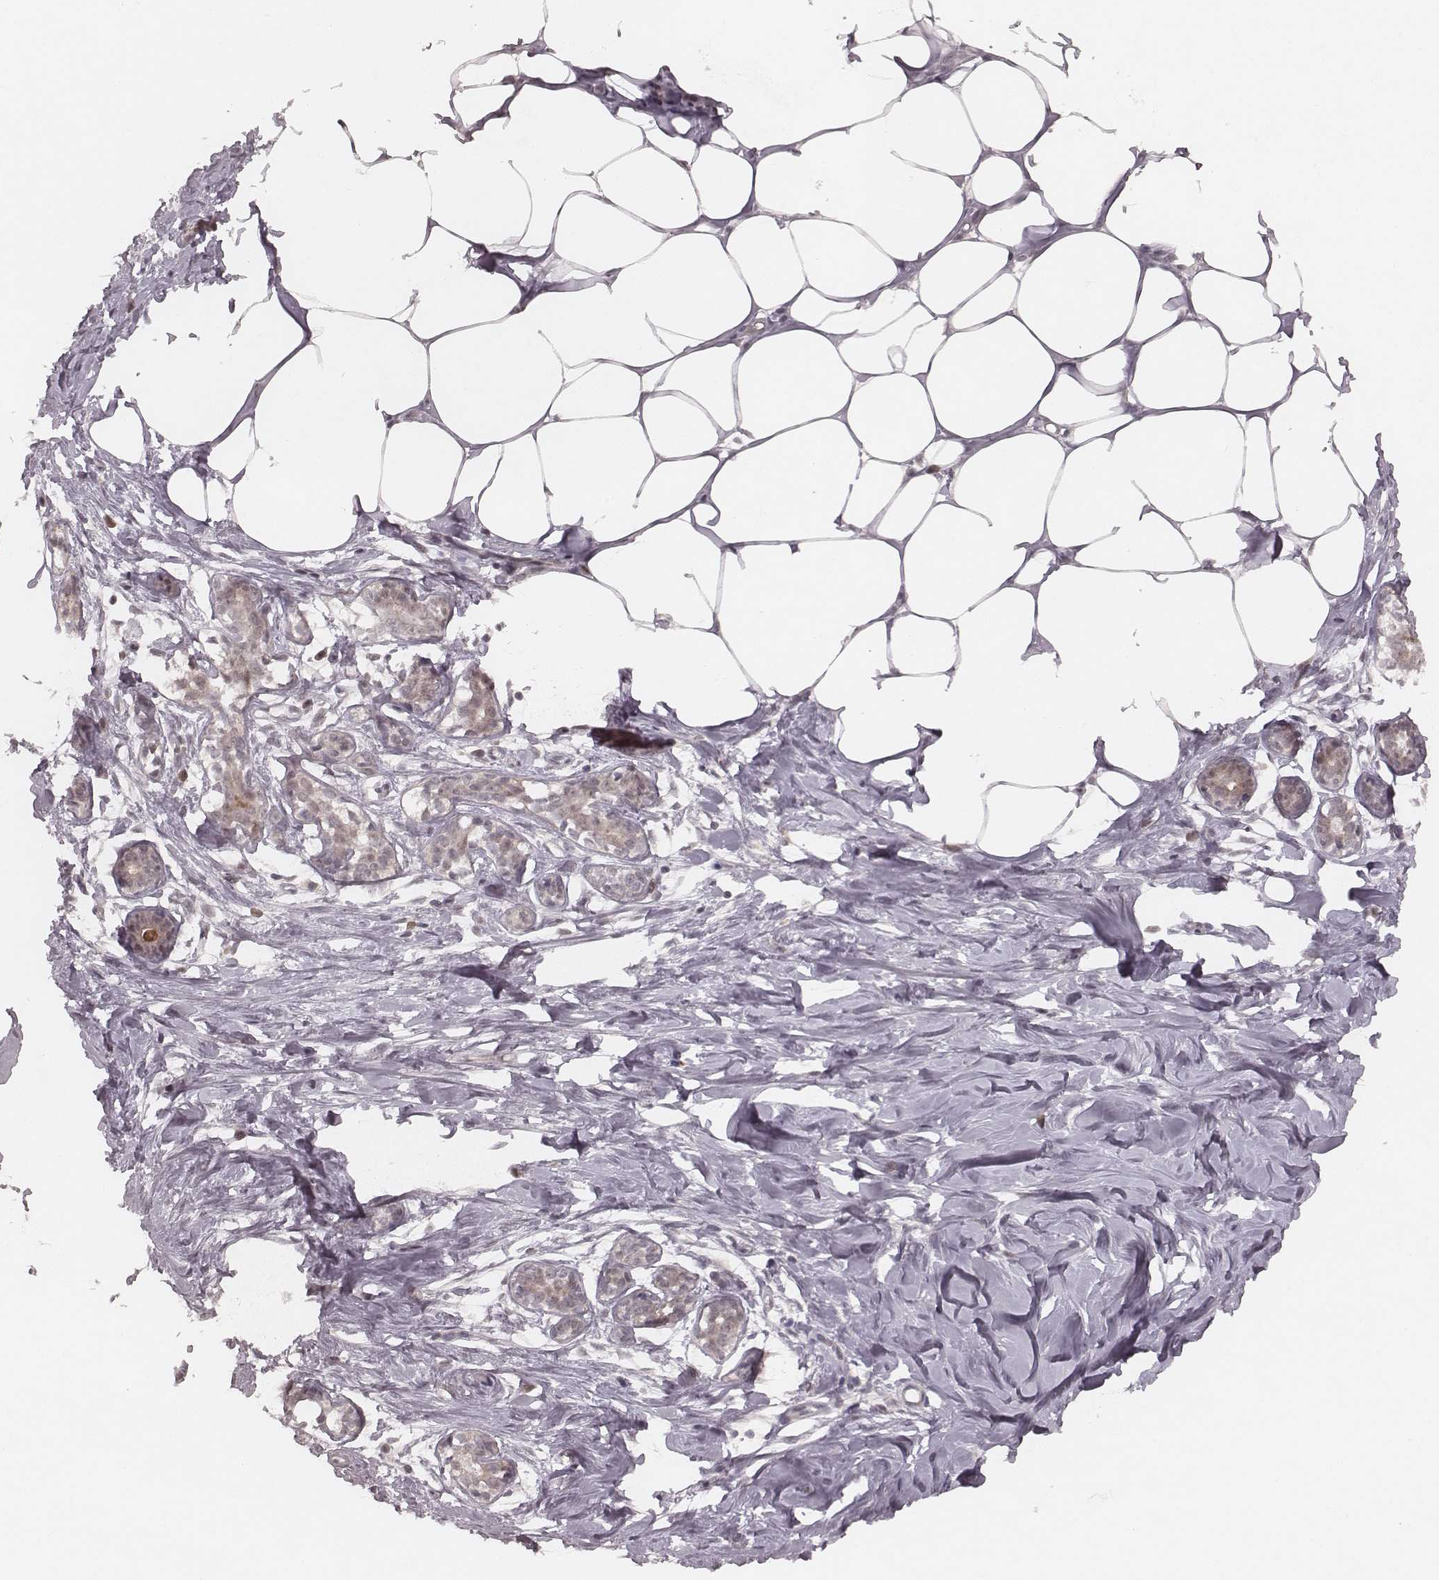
{"staining": {"intensity": "negative", "quantity": "none", "location": "none"}, "tissue": "breast", "cell_type": "Adipocytes", "image_type": "normal", "snomed": [{"axis": "morphology", "description": "Normal tissue, NOS"}, {"axis": "topography", "description": "Breast"}], "caption": "Histopathology image shows no protein positivity in adipocytes of normal breast. (Immunohistochemistry, brightfield microscopy, high magnification).", "gene": "FAM13B", "patient": {"sex": "female", "age": 27}}